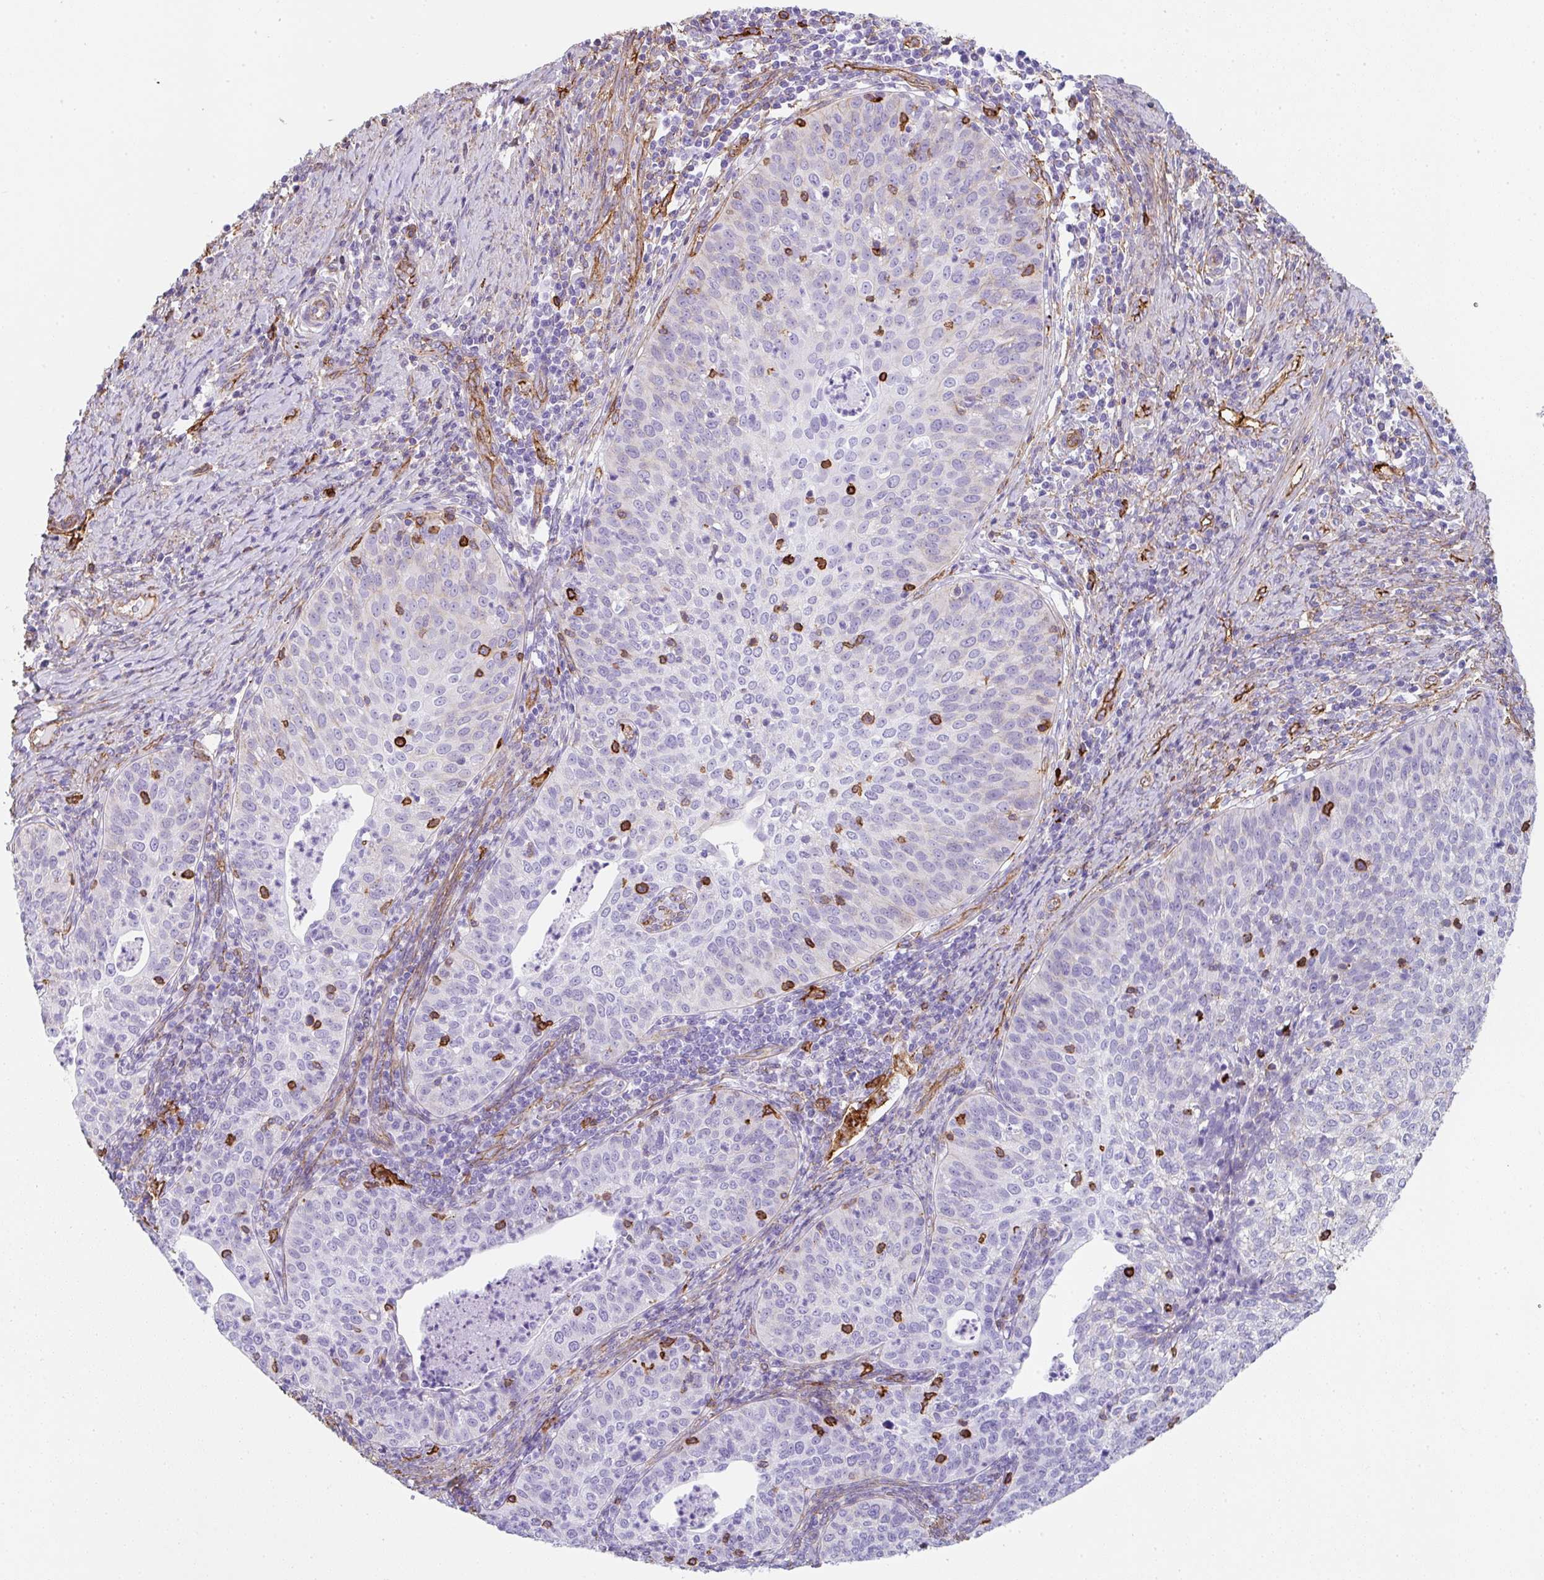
{"staining": {"intensity": "negative", "quantity": "none", "location": "none"}, "tissue": "cervical cancer", "cell_type": "Tumor cells", "image_type": "cancer", "snomed": [{"axis": "morphology", "description": "Squamous cell carcinoma, NOS"}, {"axis": "topography", "description": "Cervix"}], "caption": "DAB (3,3'-diaminobenzidine) immunohistochemical staining of cervical squamous cell carcinoma shows no significant expression in tumor cells. Nuclei are stained in blue.", "gene": "DBN1", "patient": {"sex": "female", "age": 30}}